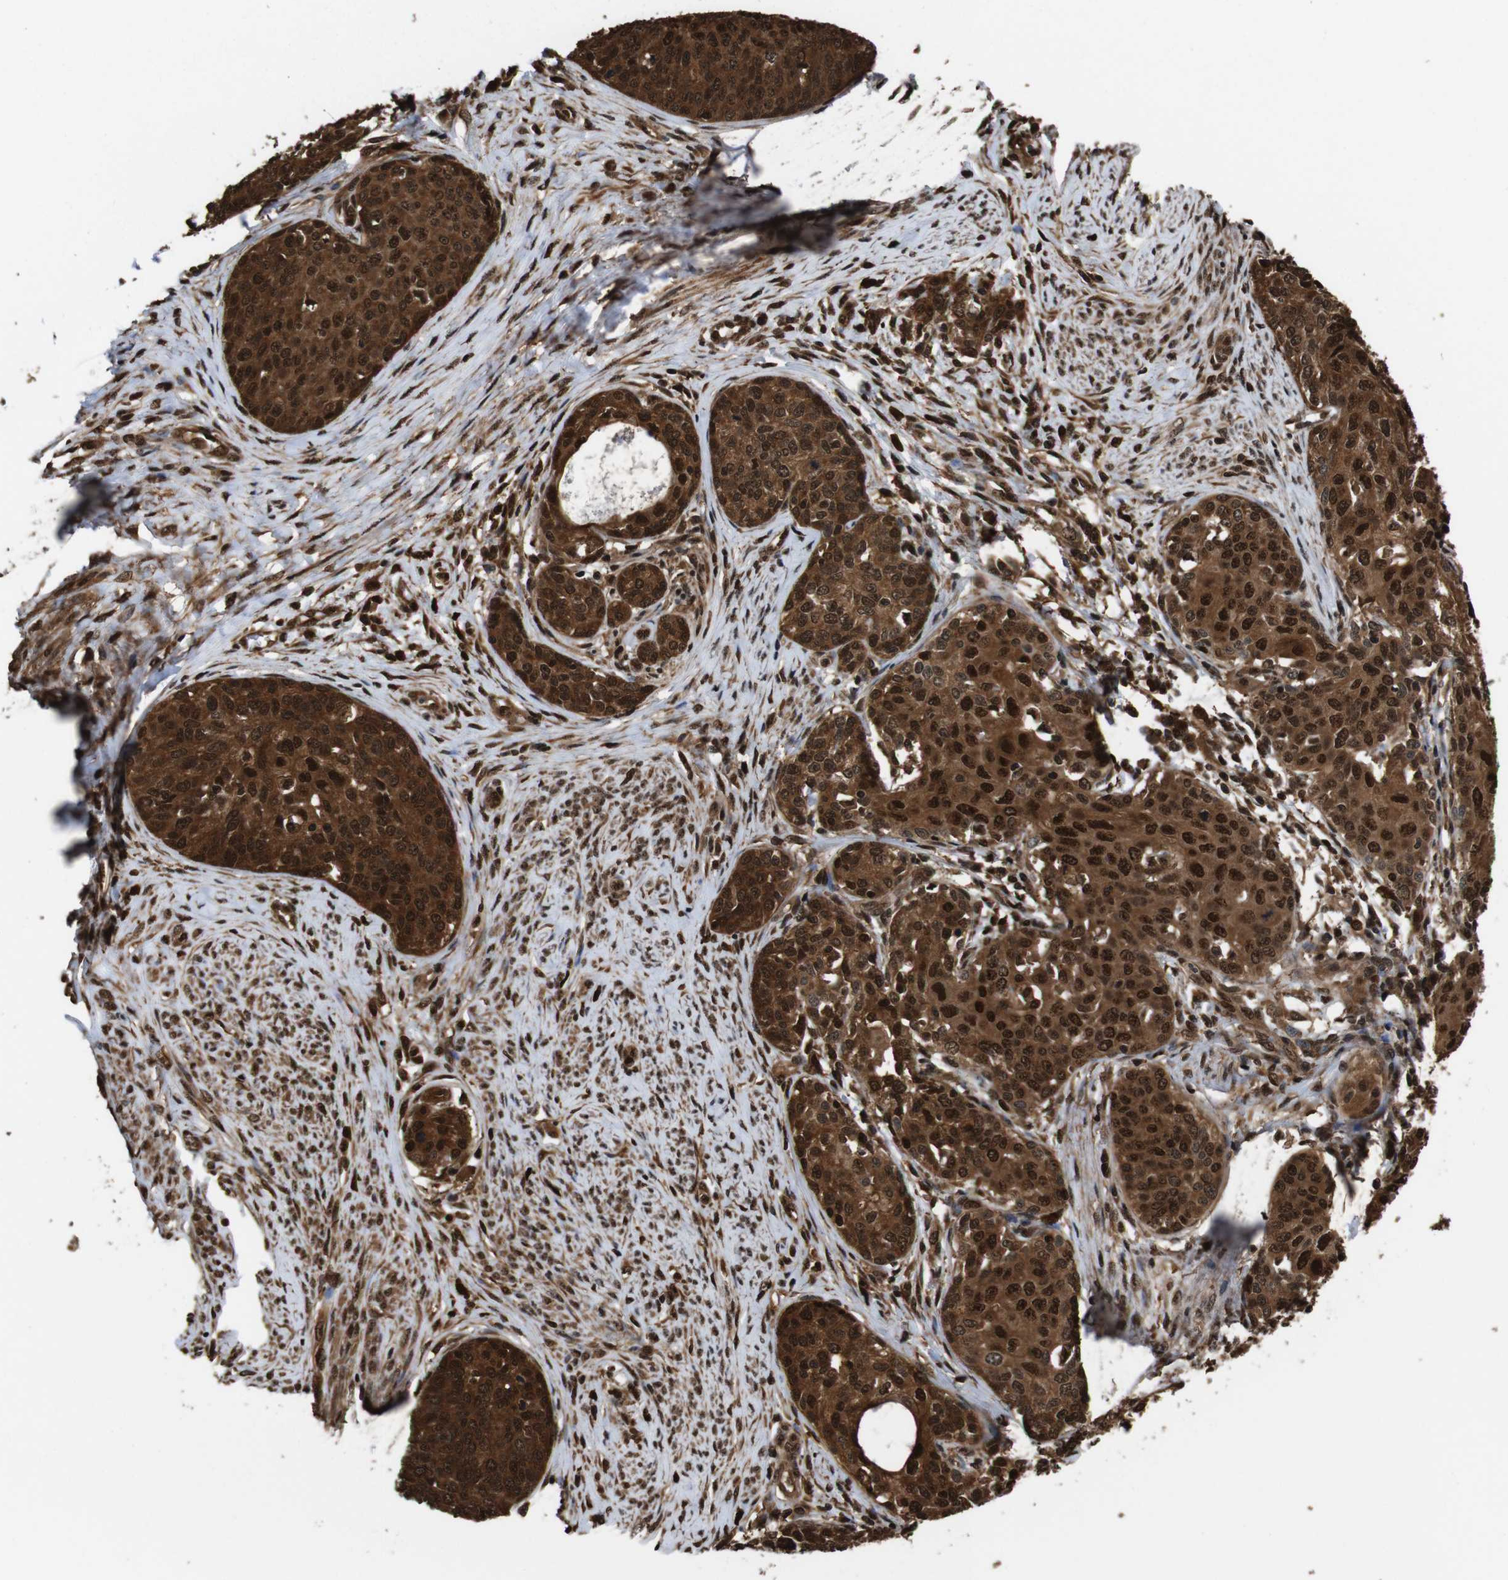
{"staining": {"intensity": "strong", "quantity": ">75%", "location": "cytoplasmic/membranous,nuclear"}, "tissue": "cervical cancer", "cell_type": "Tumor cells", "image_type": "cancer", "snomed": [{"axis": "morphology", "description": "Squamous cell carcinoma, NOS"}, {"axis": "morphology", "description": "Adenocarcinoma, NOS"}, {"axis": "topography", "description": "Cervix"}], "caption": "Protein expression analysis of human cervical cancer reveals strong cytoplasmic/membranous and nuclear expression in about >75% of tumor cells. (DAB (3,3'-diaminobenzidine) IHC with brightfield microscopy, high magnification).", "gene": "VCP", "patient": {"sex": "female", "age": 52}}